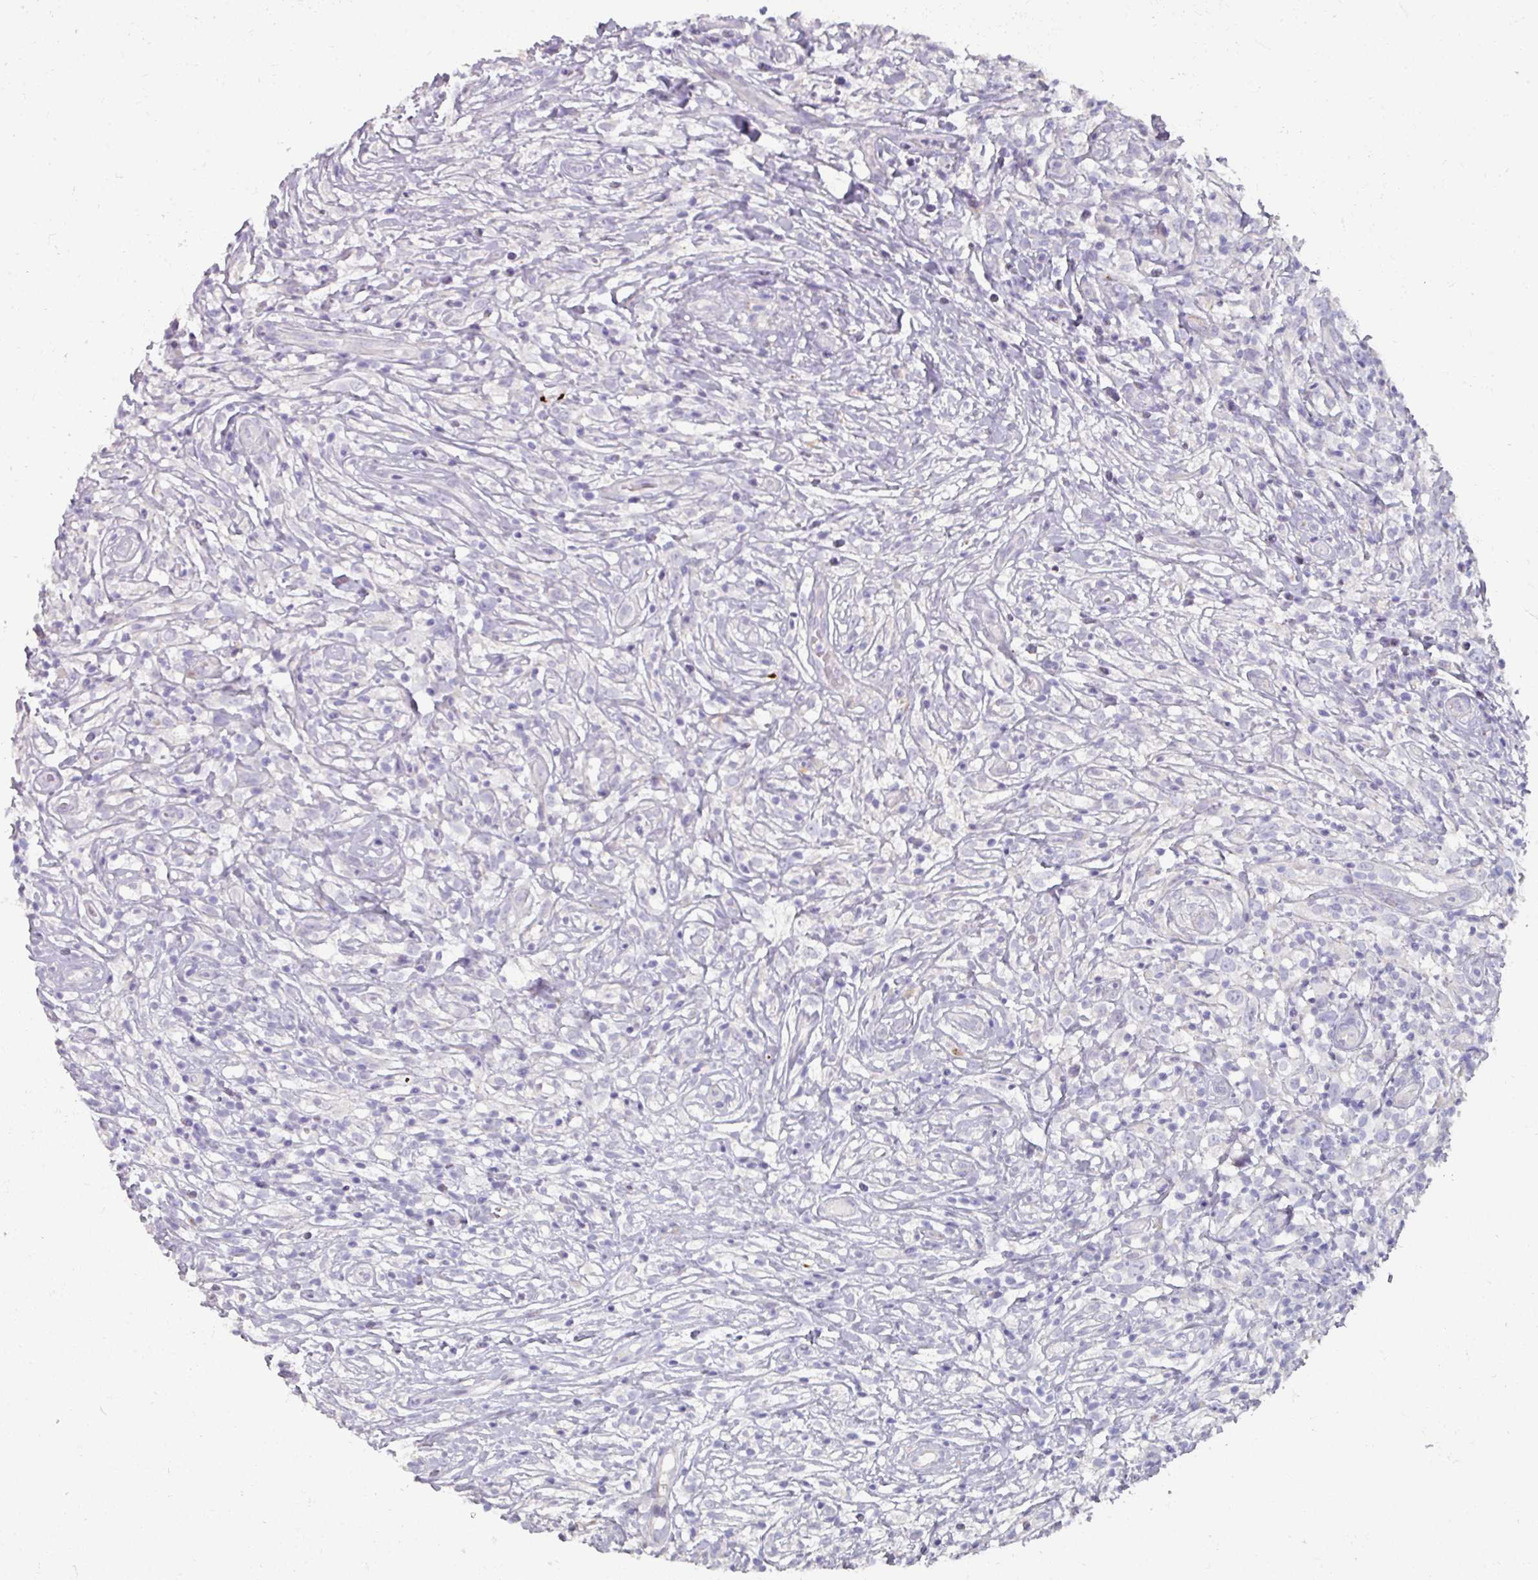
{"staining": {"intensity": "negative", "quantity": "none", "location": "none"}, "tissue": "lymphoma", "cell_type": "Tumor cells", "image_type": "cancer", "snomed": [{"axis": "morphology", "description": "Hodgkin's disease, NOS"}, {"axis": "topography", "description": "No Tissue"}], "caption": "DAB (3,3'-diaminobenzidine) immunohistochemical staining of human Hodgkin's disease shows no significant positivity in tumor cells.", "gene": "NT5C1A", "patient": {"sex": "female", "age": 21}}